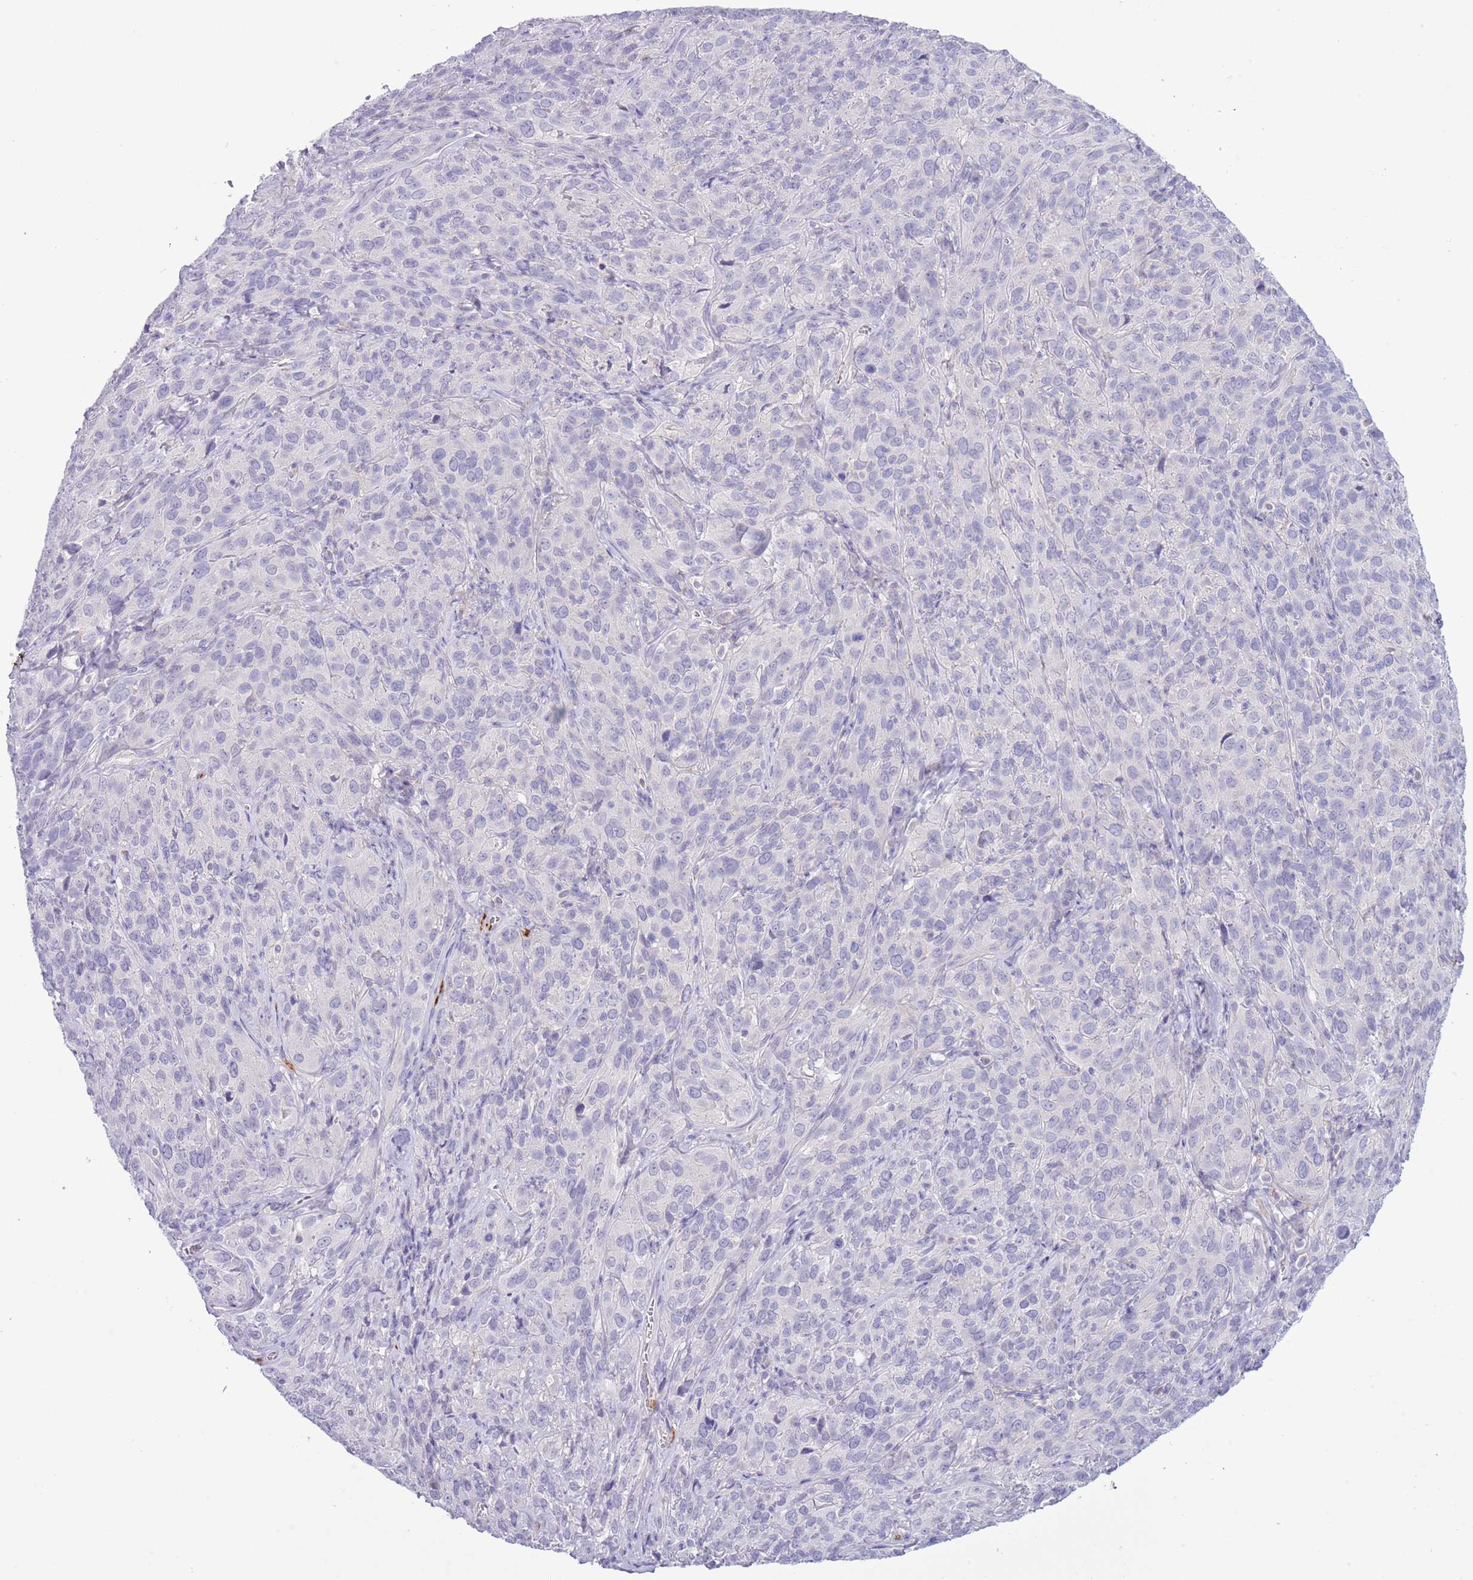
{"staining": {"intensity": "negative", "quantity": "none", "location": "none"}, "tissue": "cervical cancer", "cell_type": "Tumor cells", "image_type": "cancer", "snomed": [{"axis": "morphology", "description": "Squamous cell carcinoma, NOS"}, {"axis": "topography", "description": "Cervix"}], "caption": "High magnification brightfield microscopy of cervical squamous cell carcinoma stained with DAB (brown) and counterstained with hematoxylin (blue): tumor cells show no significant expression.", "gene": "OR6M1", "patient": {"sex": "female", "age": 51}}